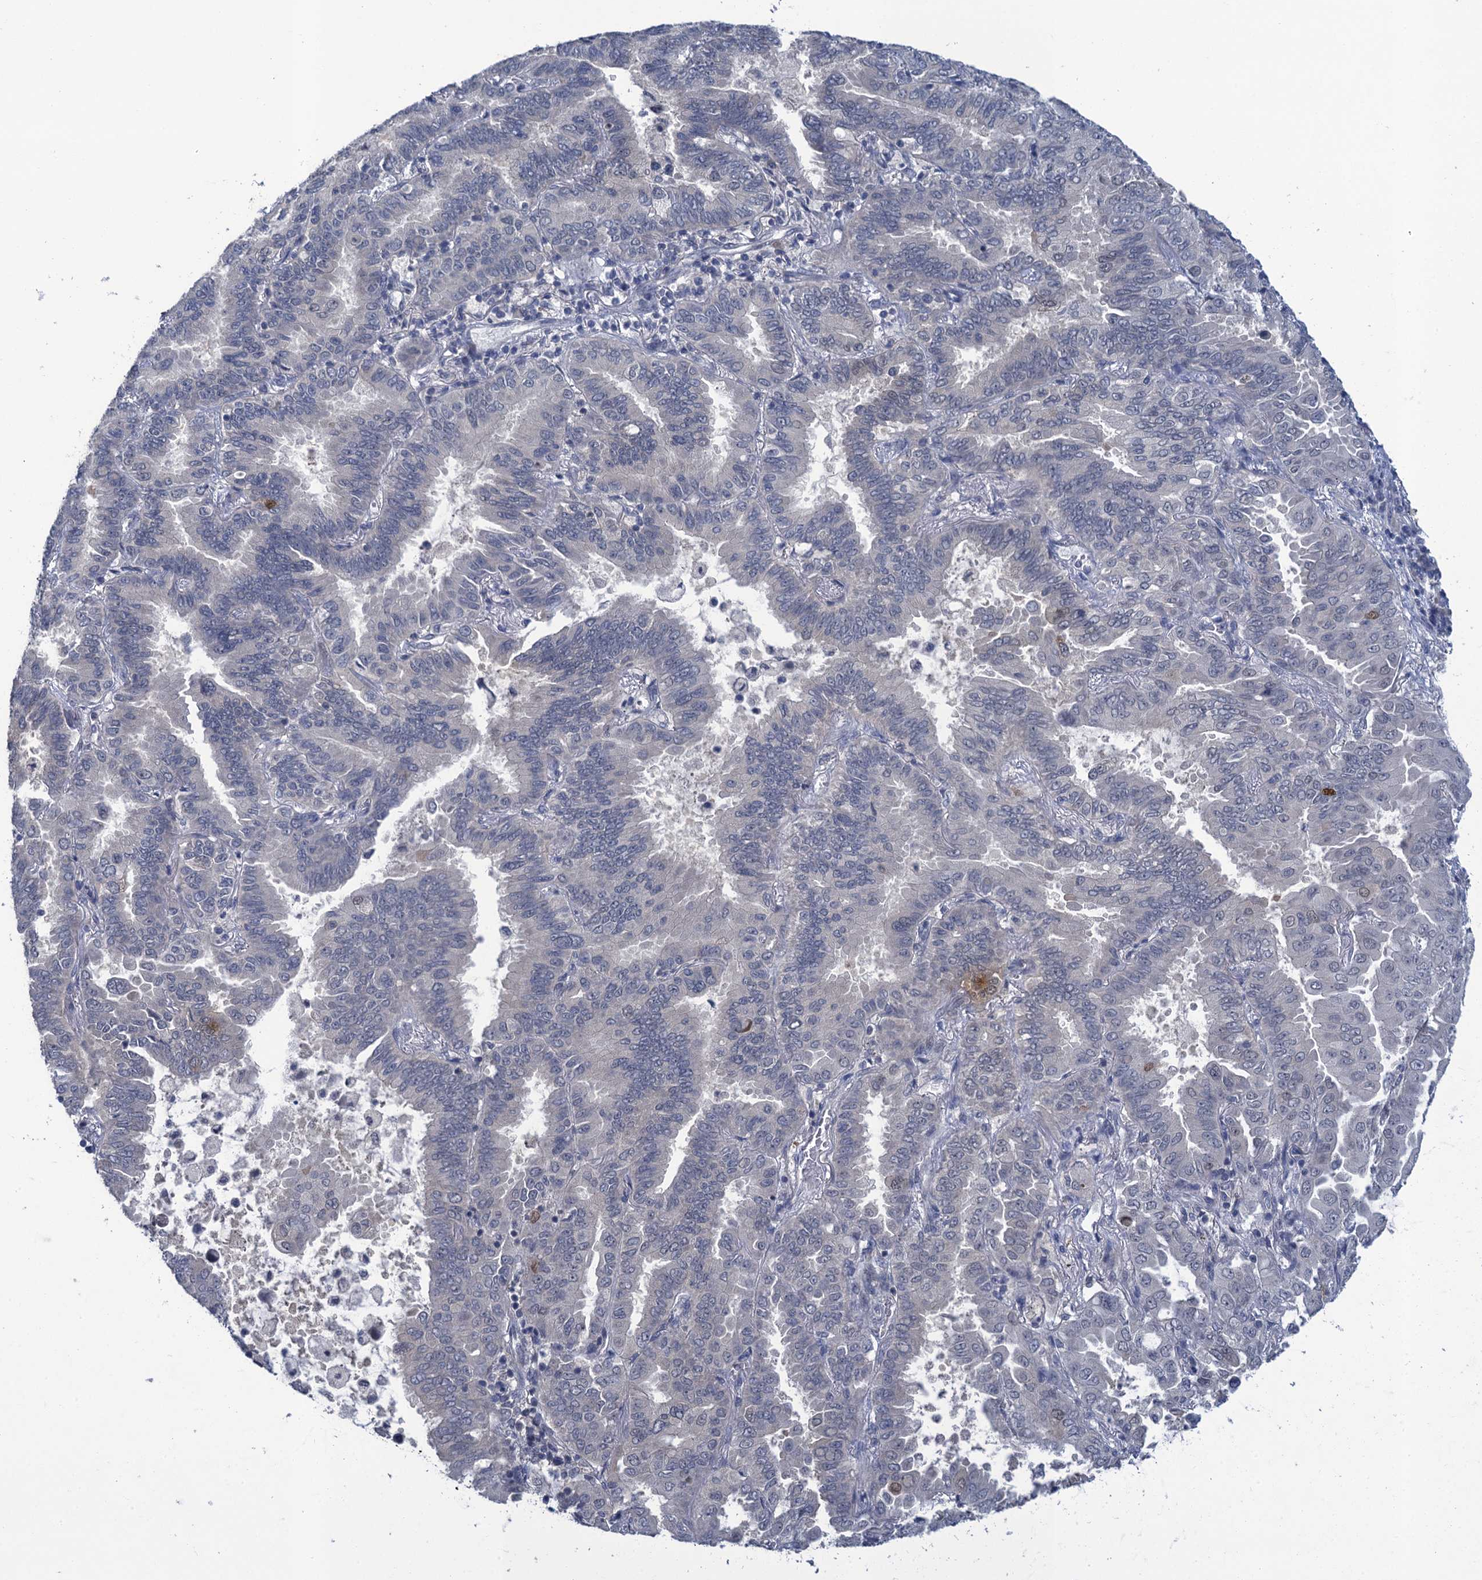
{"staining": {"intensity": "negative", "quantity": "none", "location": "none"}, "tissue": "lung cancer", "cell_type": "Tumor cells", "image_type": "cancer", "snomed": [{"axis": "morphology", "description": "Adenocarcinoma, NOS"}, {"axis": "topography", "description": "Lung"}], "caption": "The histopathology image displays no staining of tumor cells in adenocarcinoma (lung).", "gene": "MRFAP1", "patient": {"sex": "male", "age": 64}}